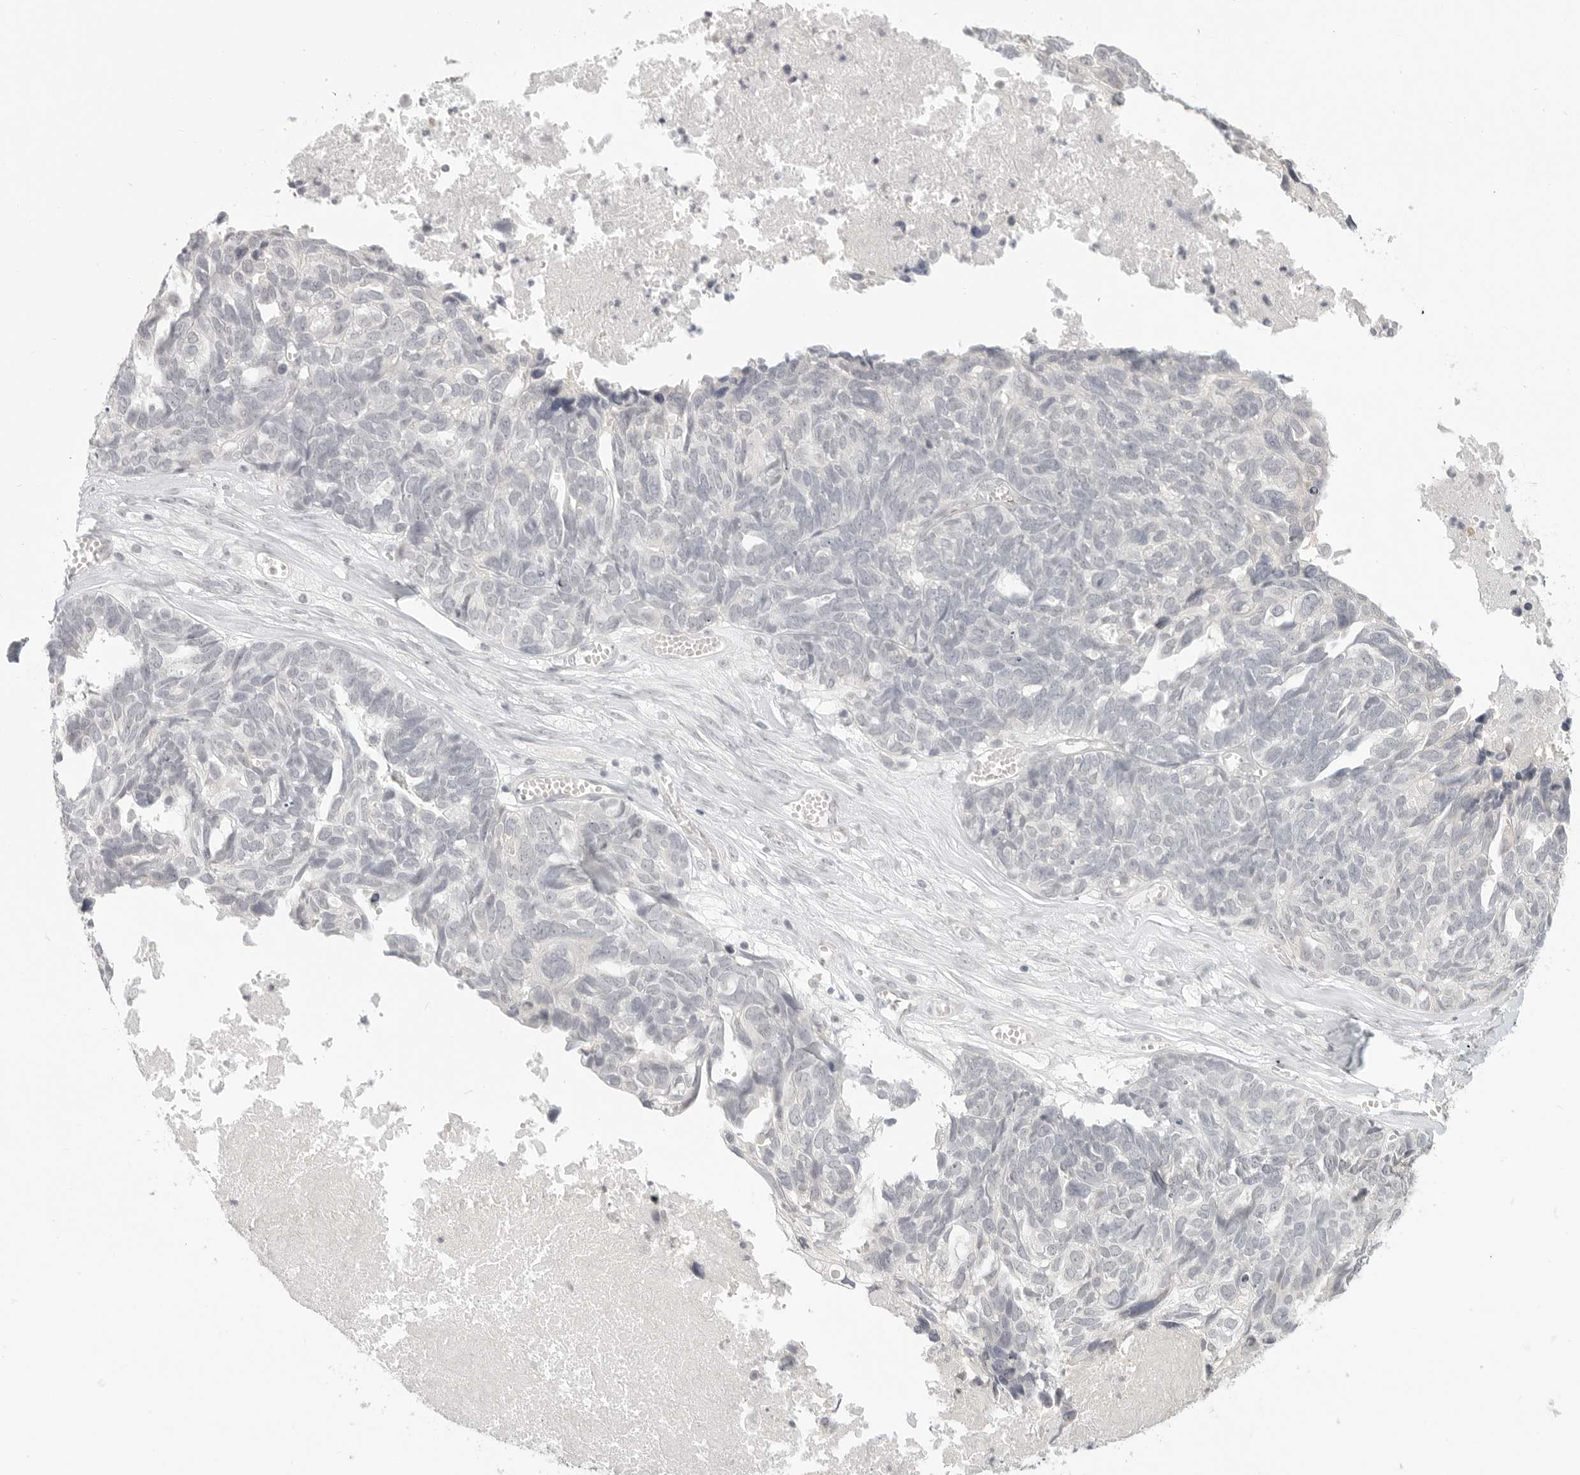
{"staining": {"intensity": "negative", "quantity": "none", "location": "none"}, "tissue": "ovarian cancer", "cell_type": "Tumor cells", "image_type": "cancer", "snomed": [{"axis": "morphology", "description": "Cystadenocarcinoma, serous, NOS"}, {"axis": "topography", "description": "Ovary"}], "caption": "Immunohistochemistry micrograph of neoplastic tissue: human ovarian cancer stained with DAB (3,3'-diaminobenzidine) reveals no significant protein staining in tumor cells.", "gene": "KLK11", "patient": {"sex": "female", "age": 79}}